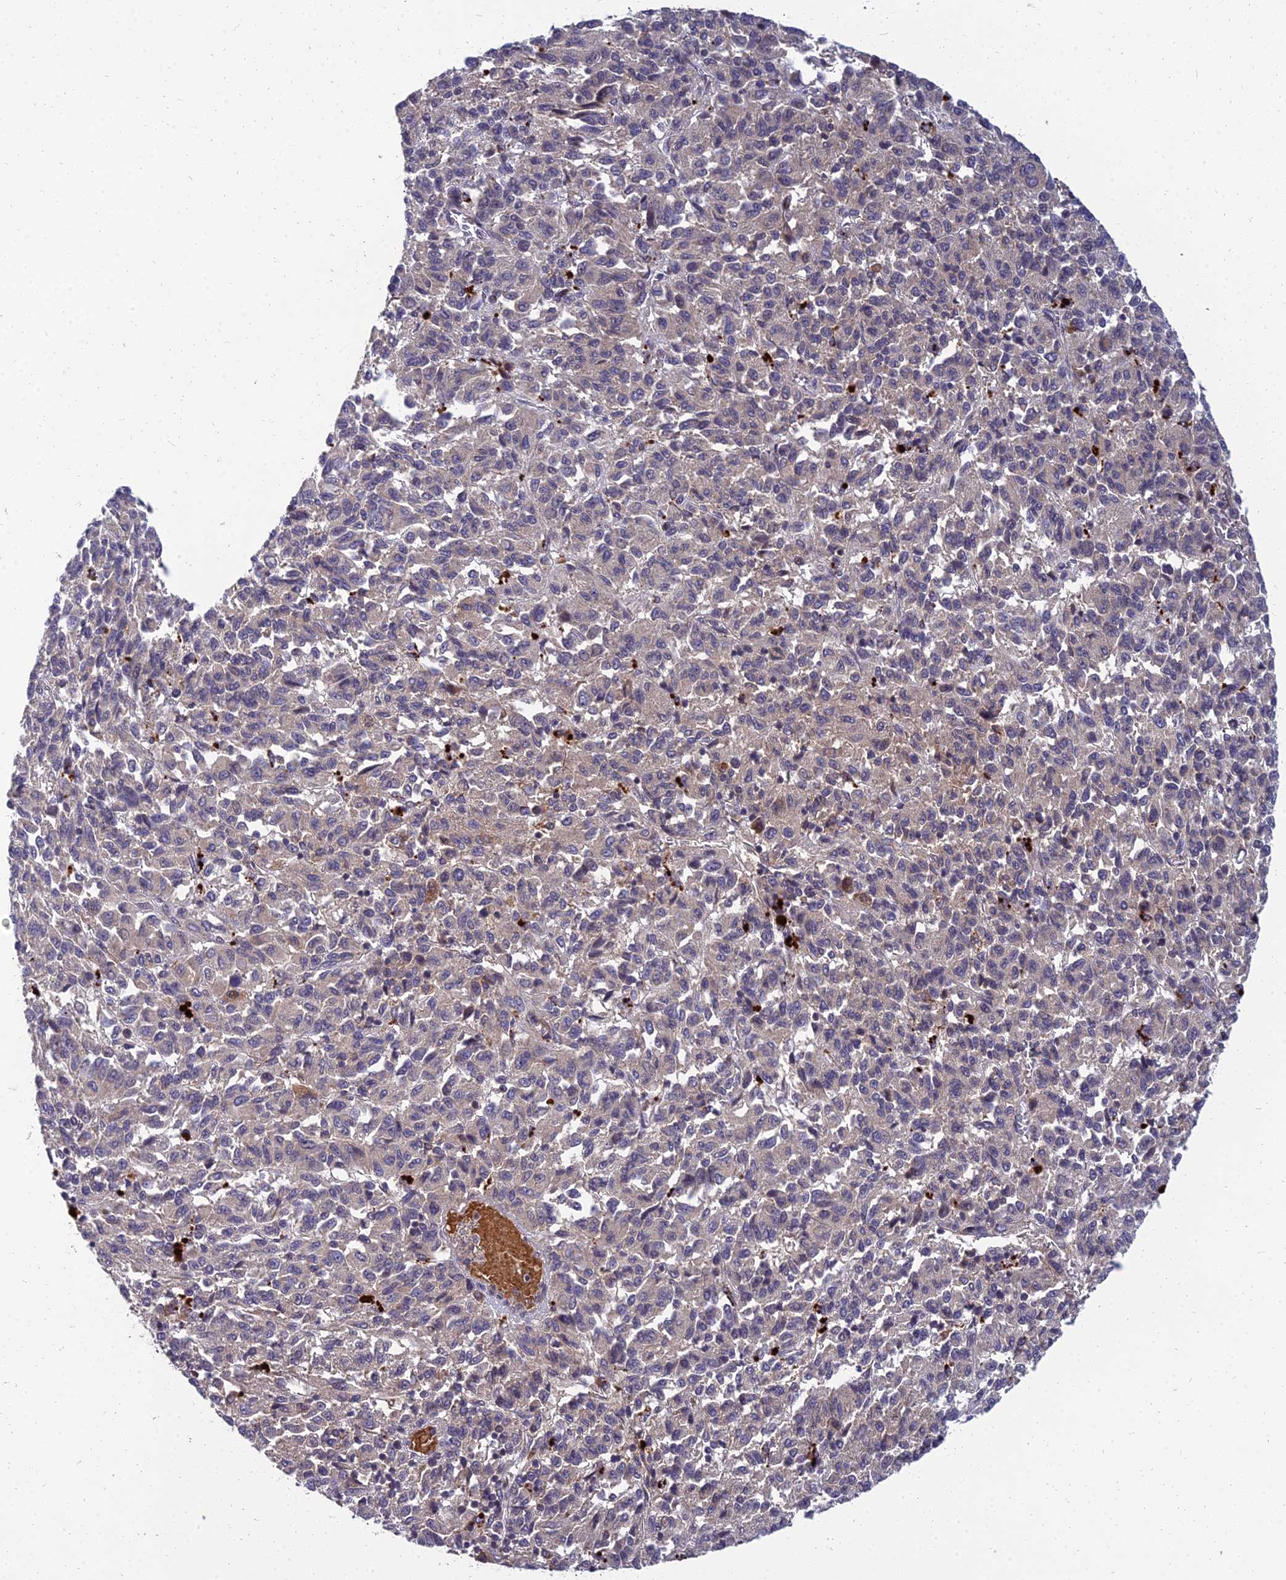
{"staining": {"intensity": "weak", "quantity": "25%-75%", "location": "cytoplasmic/membranous"}, "tissue": "melanoma", "cell_type": "Tumor cells", "image_type": "cancer", "snomed": [{"axis": "morphology", "description": "Malignant melanoma, Metastatic site"}, {"axis": "topography", "description": "Lung"}], "caption": "The image displays a brown stain indicating the presence of a protein in the cytoplasmic/membranous of tumor cells in melanoma. The staining was performed using DAB (3,3'-diaminobenzidine), with brown indicating positive protein expression. Nuclei are stained blue with hematoxylin.", "gene": "NPY", "patient": {"sex": "male", "age": 64}}